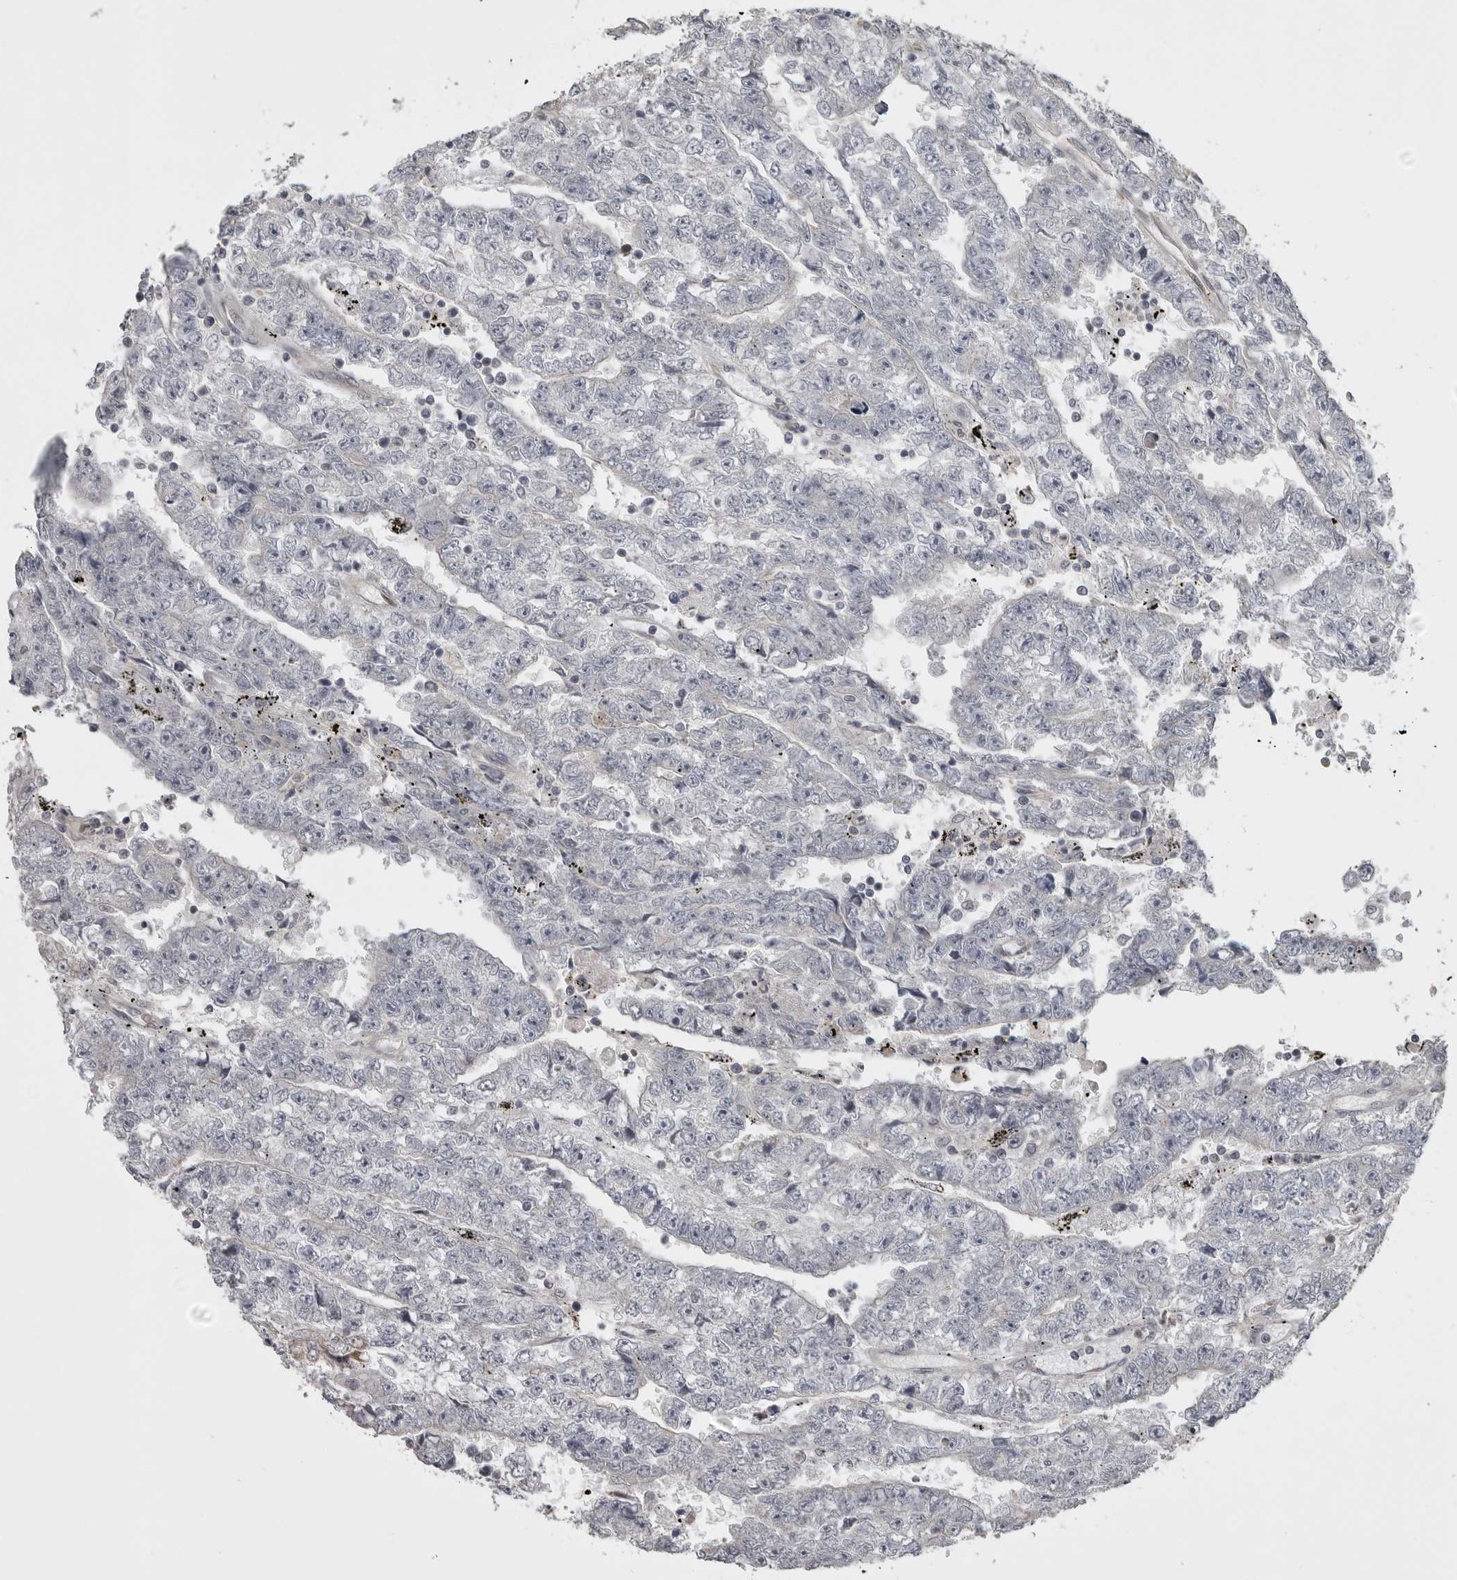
{"staining": {"intensity": "negative", "quantity": "none", "location": "none"}, "tissue": "testis cancer", "cell_type": "Tumor cells", "image_type": "cancer", "snomed": [{"axis": "morphology", "description": "Carcinoma, Embryonal, NOS"}, {"axis": "topography", "description": "Testis"}], "caption": "The image demonstrates no significant staining in tumor cells of testis cancer.", "gene": "ZNRF1", "patient": {"sex": "male", "age": 25}}